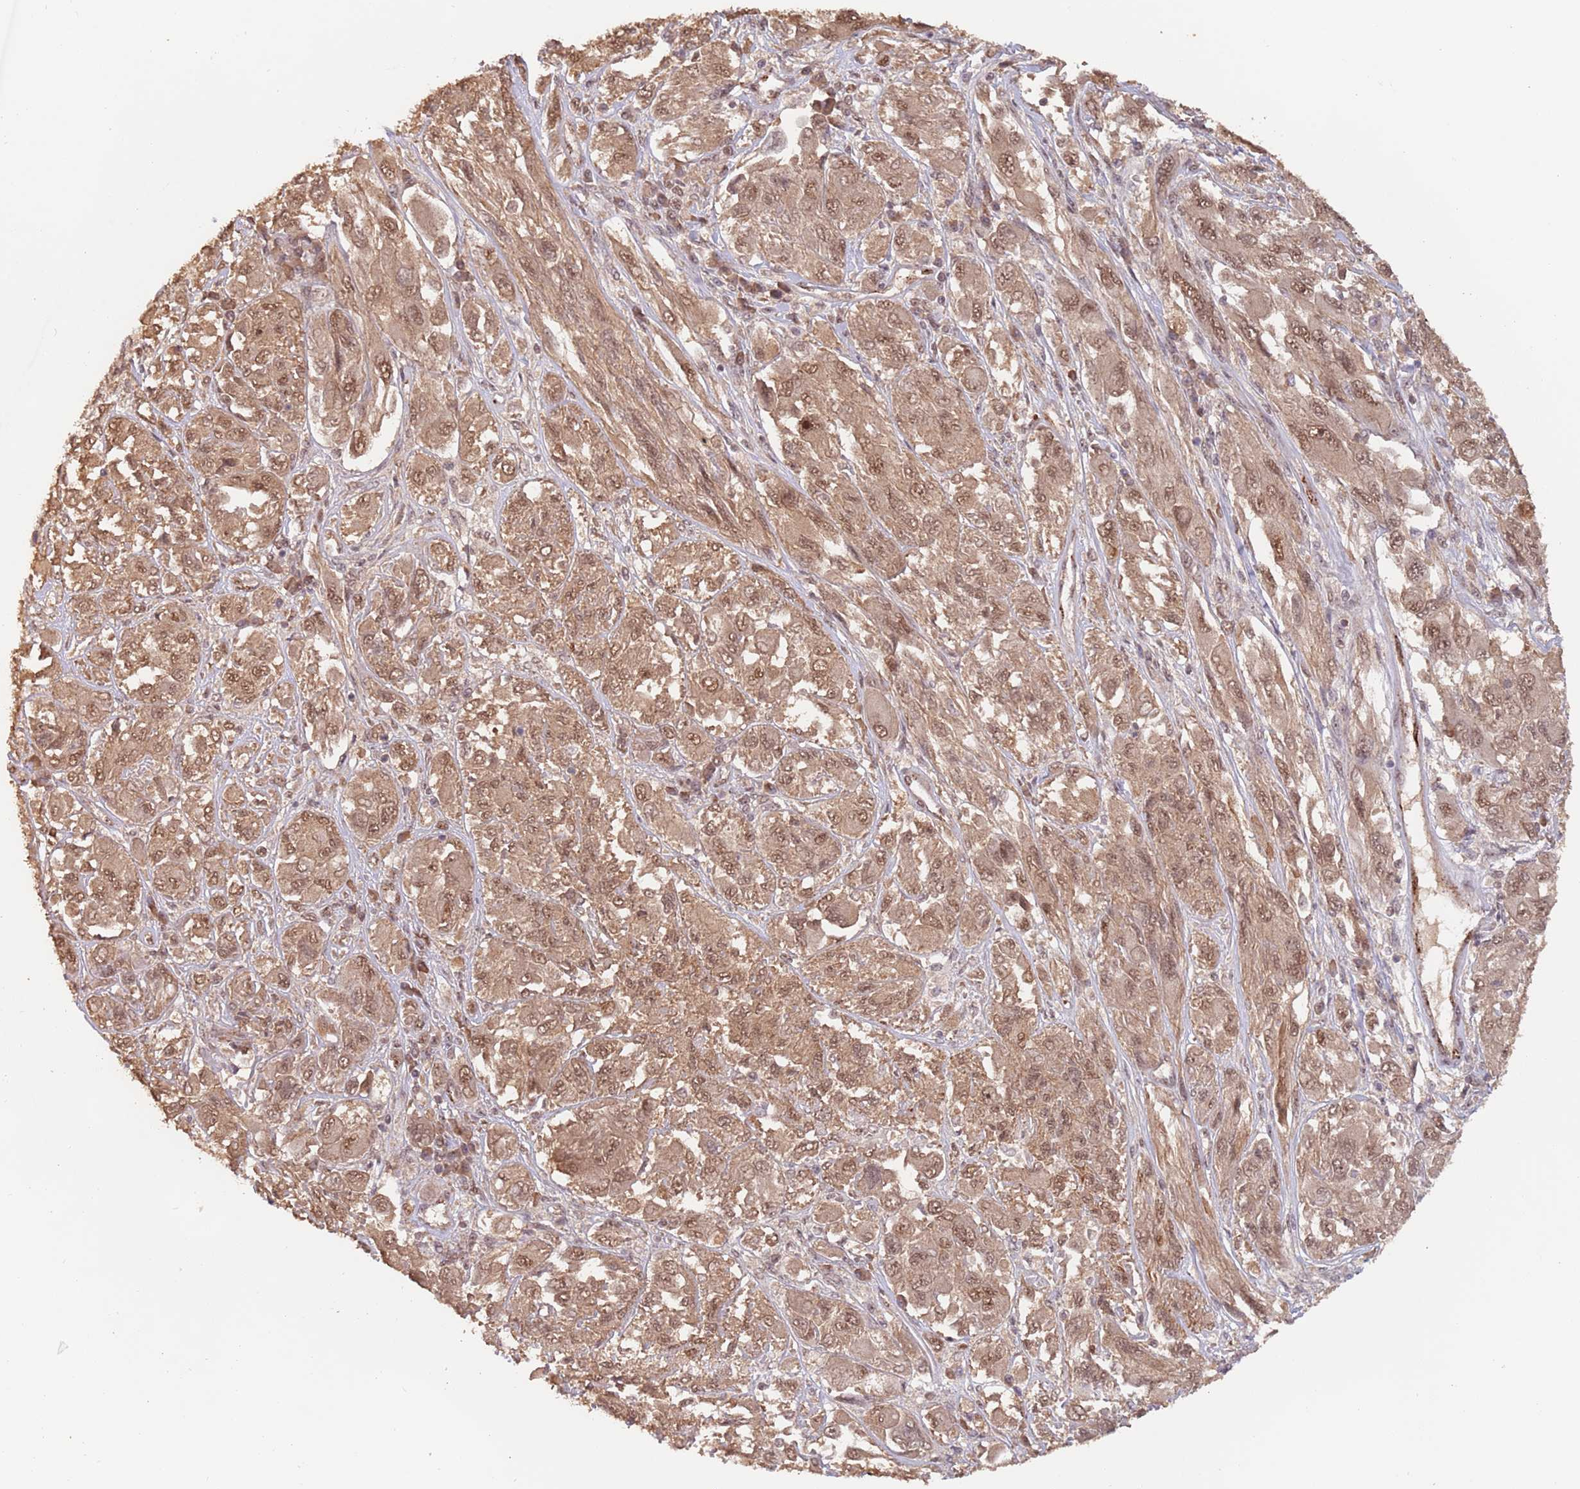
{"staining": {"intensity": "moderate", "quantity": ">75%", "location": "cytoplasmic/membranous,nuclear"}, "tissue": "melanoma", "cell_type": "Tumor cells", "image_type": "cancer", "snomed": [{"axis": "morphology", "description": "Malignant melanoma, NOS"}, {"axis": "topography", "description": "Skin"}], "caption": "Tumor cells demonstrate medium levels of moderate cytoplasmic/membranous and nuclear staining in about >75% of cells in human melanoma. (DAB IHC, brown staining for protein, blue staining for nuclei).", "gene": "RFXANK", "patient": {"sex": "female", "age": 91}}